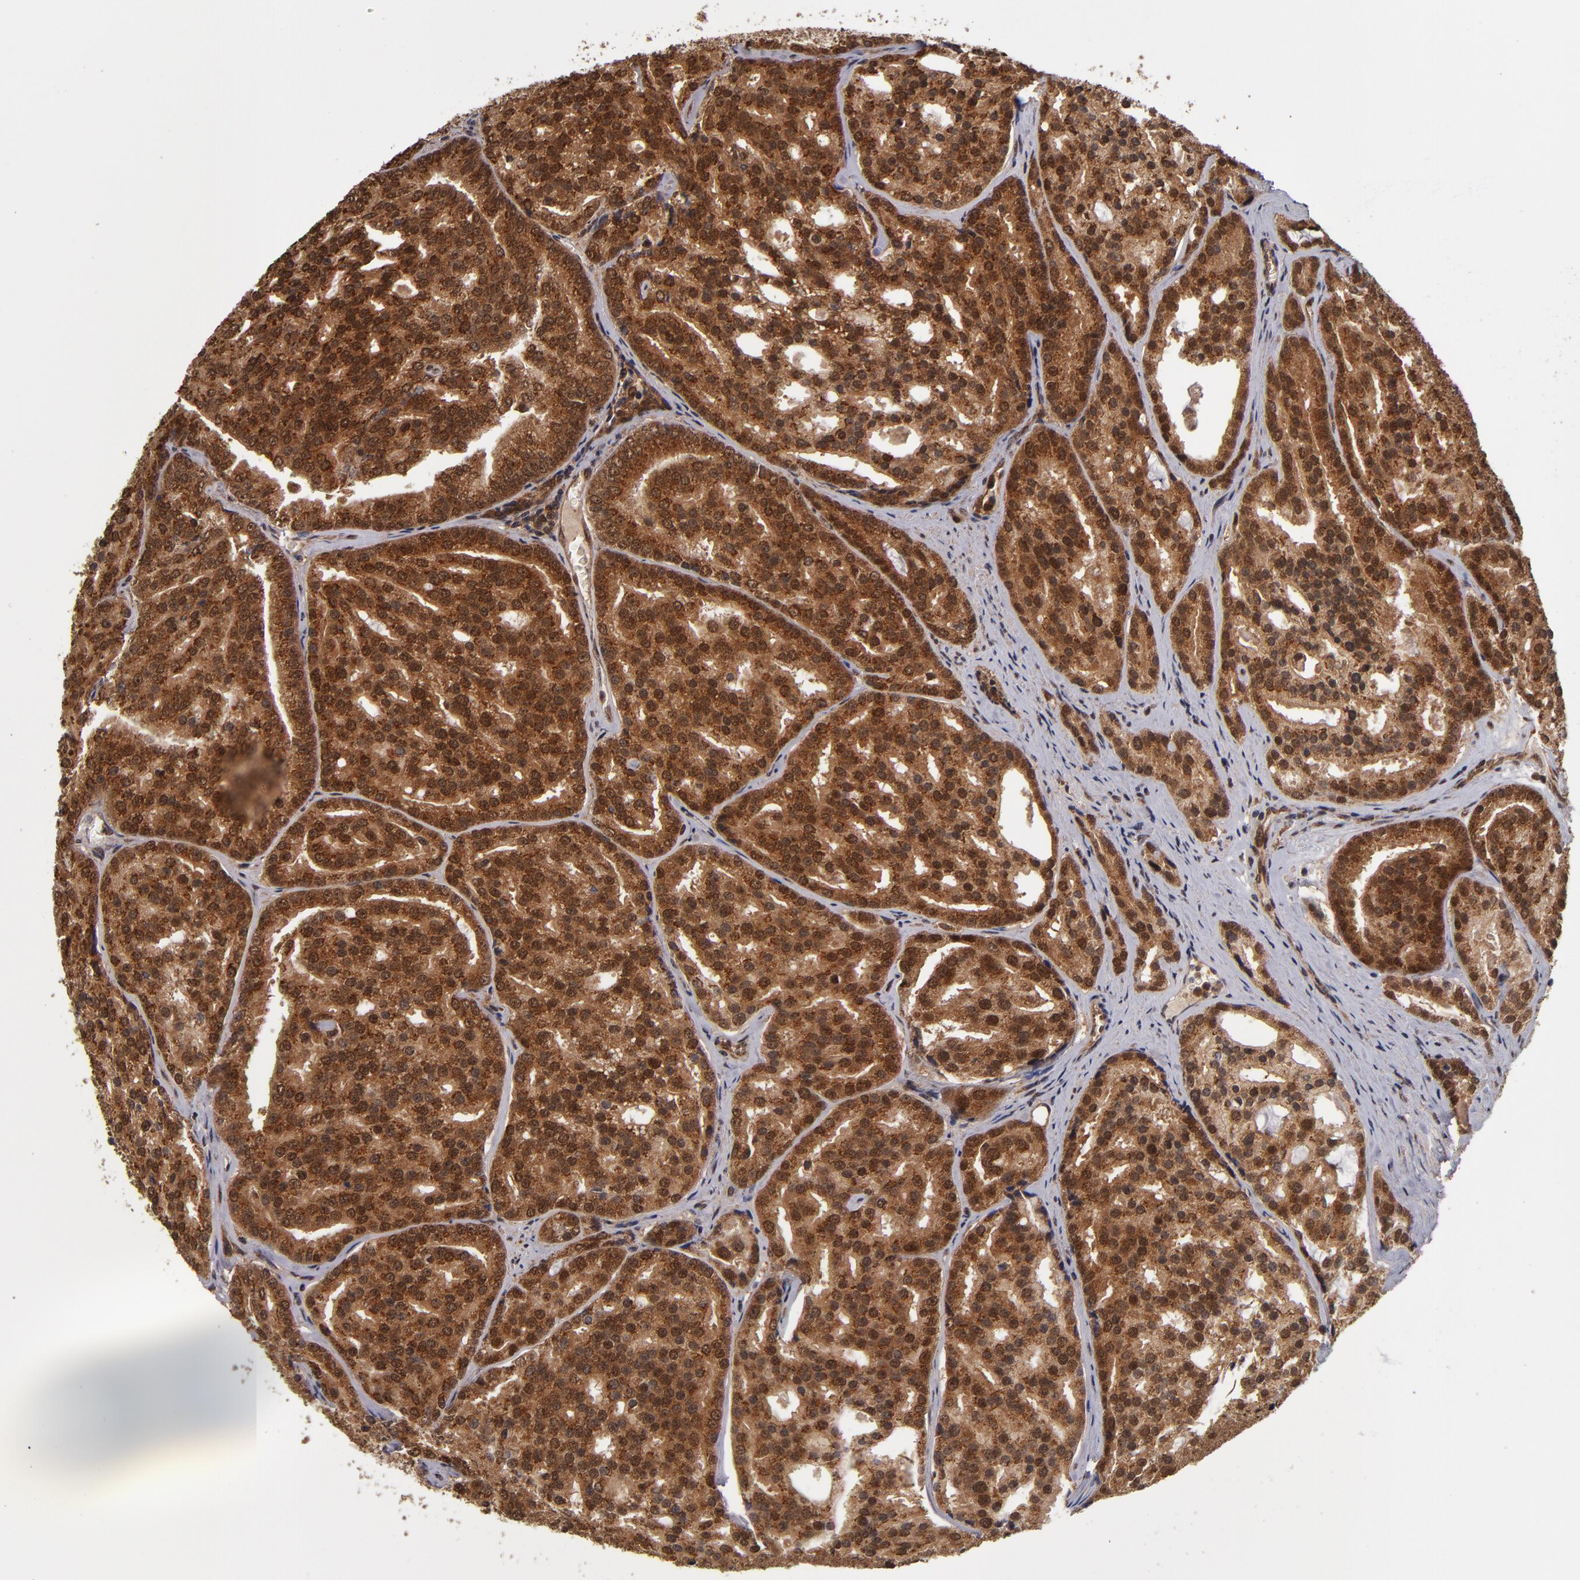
{"staining": {"intensity": "strong", "quantity": ">75%", "location": "cytoplasmic/membranous,nuclear"}, "tissue": "prostate cancer", "cell_type": "Tumor cells", "image_type": "cancer", "snomed": [{"axis": "morphology", "description": "Adenocarcinoma, High grade"}, {"axis": "topography", "description": "Prostate"}], "caption": "Human adenocarcinoma (high-grade) (prostate) stained with a brown dye shows strong cytoplasmic/membranous and nuclear positive positivity in approximately >75% of tumor cells.", "gene": "CUL5", "patient": {"sex": "male", "age": 64}}